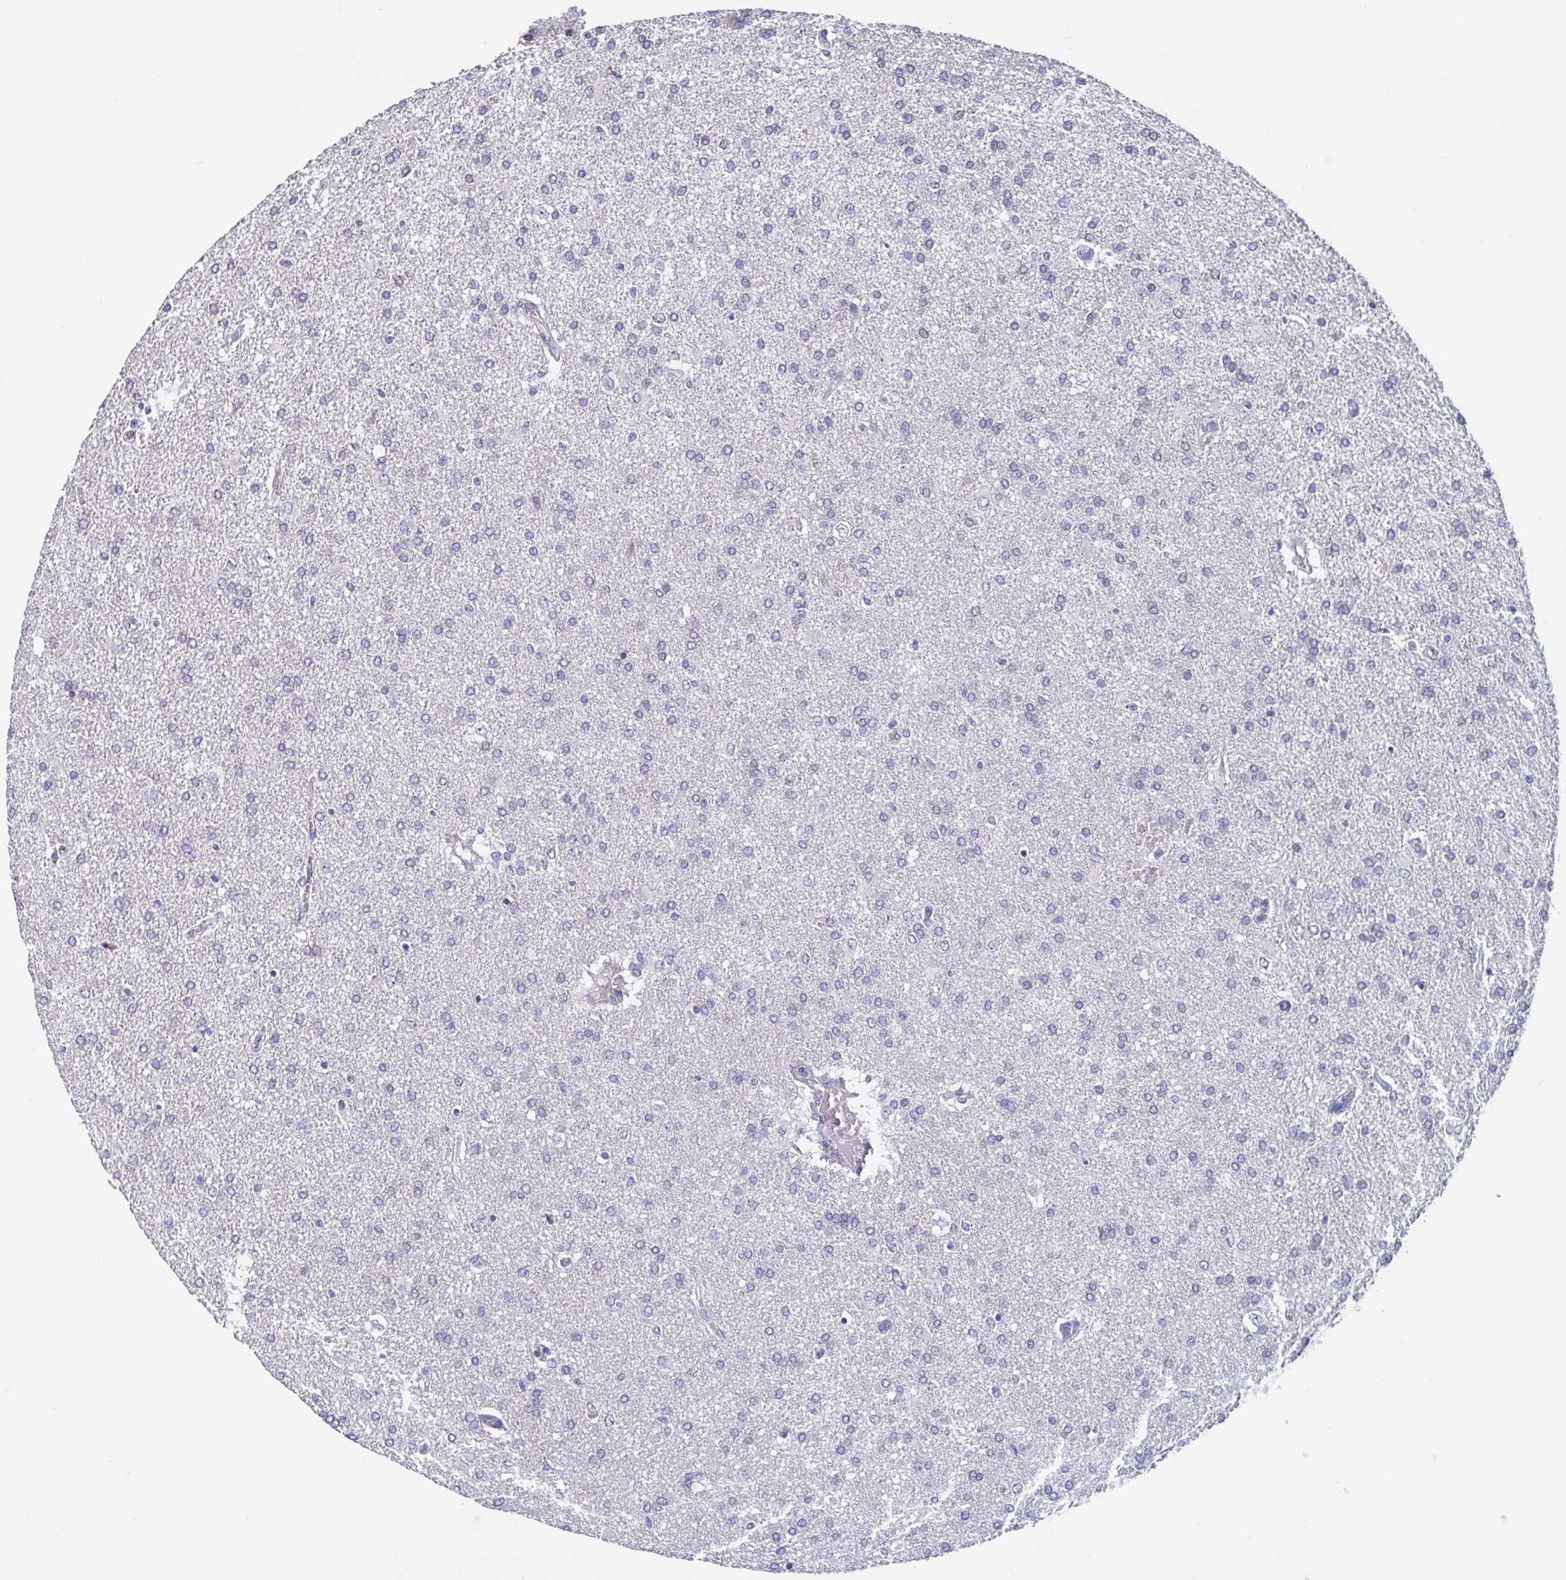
{"staining": {"intensity": "negative", "quantity": "none", "location": "none"}, "tissue": "glioma", "cell_type": "Tumor cells", "image_type": "cancer", "snomed": [{"axis": "morphology", "description": "Glioma, malignant, High grade"}, {"axis": "topography", "description": "Brain"}], "caption": "Tumor cells show no significant protein staining in malignant high-grade glioma. Brightfield microscopy of immunohistochemistry stained with DAB (brown) and hematoxylin (blue), captured at high magnification.", "gene": "MRPL53", "patient": {"sex": "male", "age": 68}}